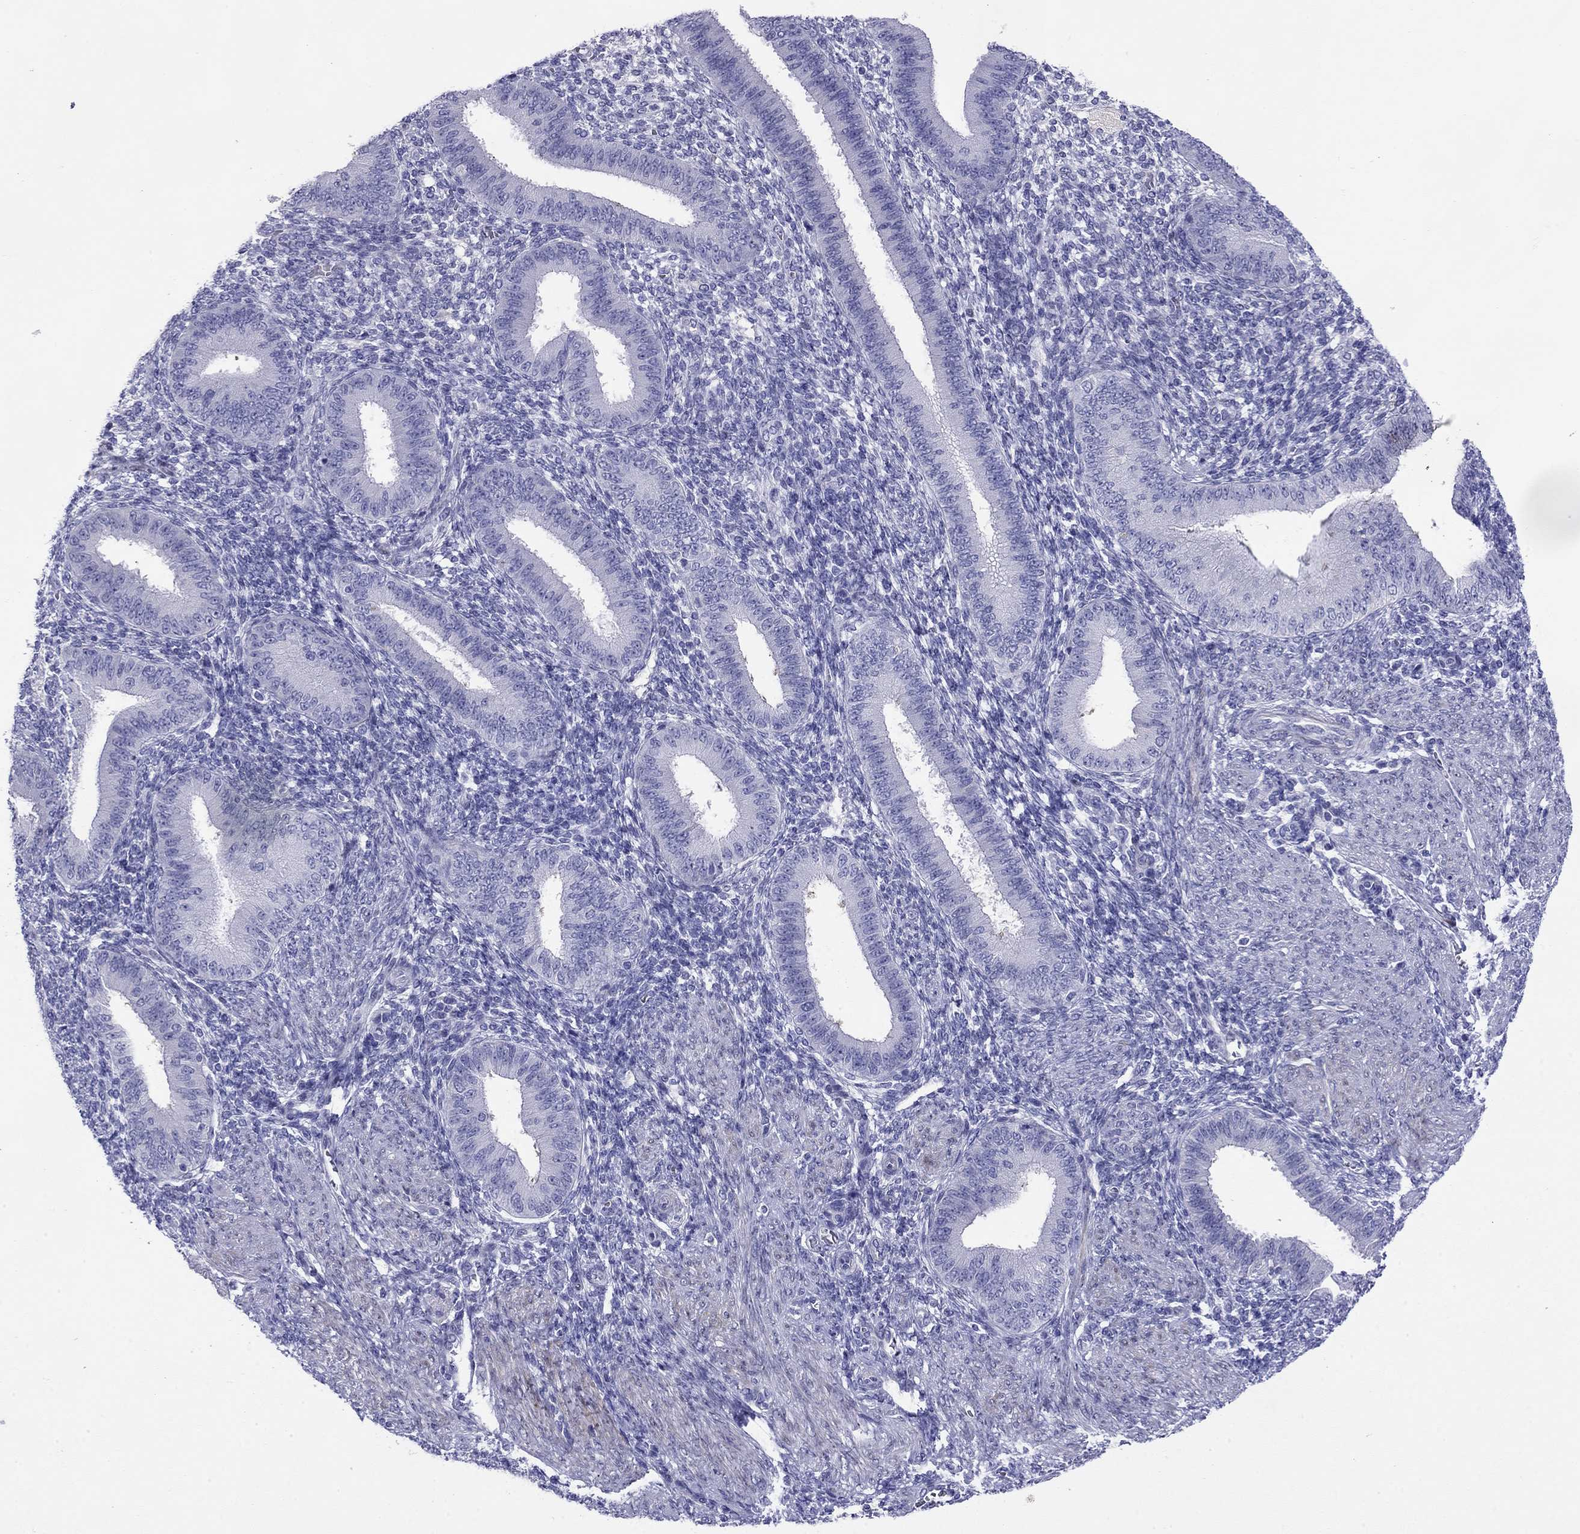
{"staining": {"intensity": "negative", "quantity": "none", "location": "none"}, "tissue": "endometrium", "cell_type": "Cells in endometrial stroma", "image_type": "normal", "snomed": [{"axis": "morphology", "description": "Normal tissue, NOS"}, {"axis": "topography", "description": "Endometrium"}], "caption": "Immunohistochemical staining of unremarkable human endometrium reveals no significant expression in cells in endometrial stroma. (Brightfield microscopy of DAB (3,3'-diaminobenzidine) IHC at high magnification).", "gene": "CMYA5", "patient": {"sex": "female", "age": 39}}